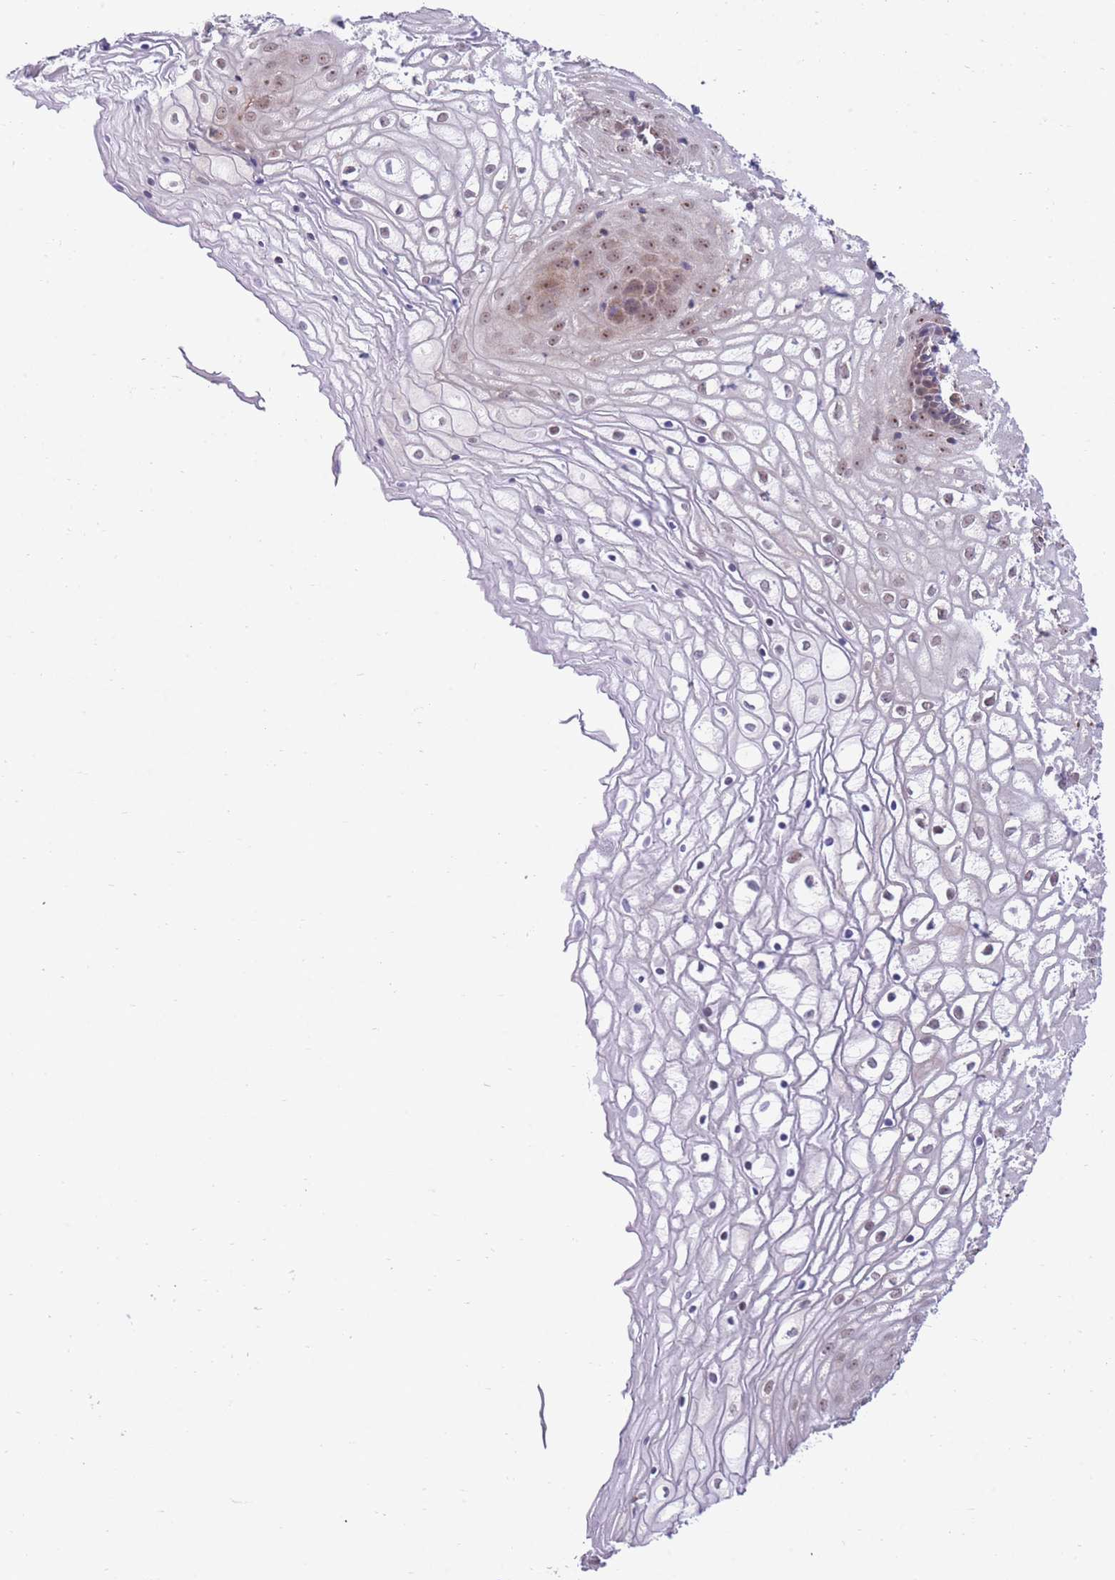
{"staining": {"intensity": "weak", "quantity": "25%-75%", "location": "nuclear"}, "tissue": "vagina", "cell_type": "Squamous epithelial cells", "image_type": "normal", "snomed": [{"axis": "morphology", "description": "Normal tissue, NOS"}, {"axis": "topography", "description": "Vagina"}], "caption": "Human vagina stained for a protein (brown) reveals weak nuclear positive staining in about 25%-75% of squamous epithelial cells.", "gene": "EXOSC8", "patient": {"sex": "female", "age": 34}}